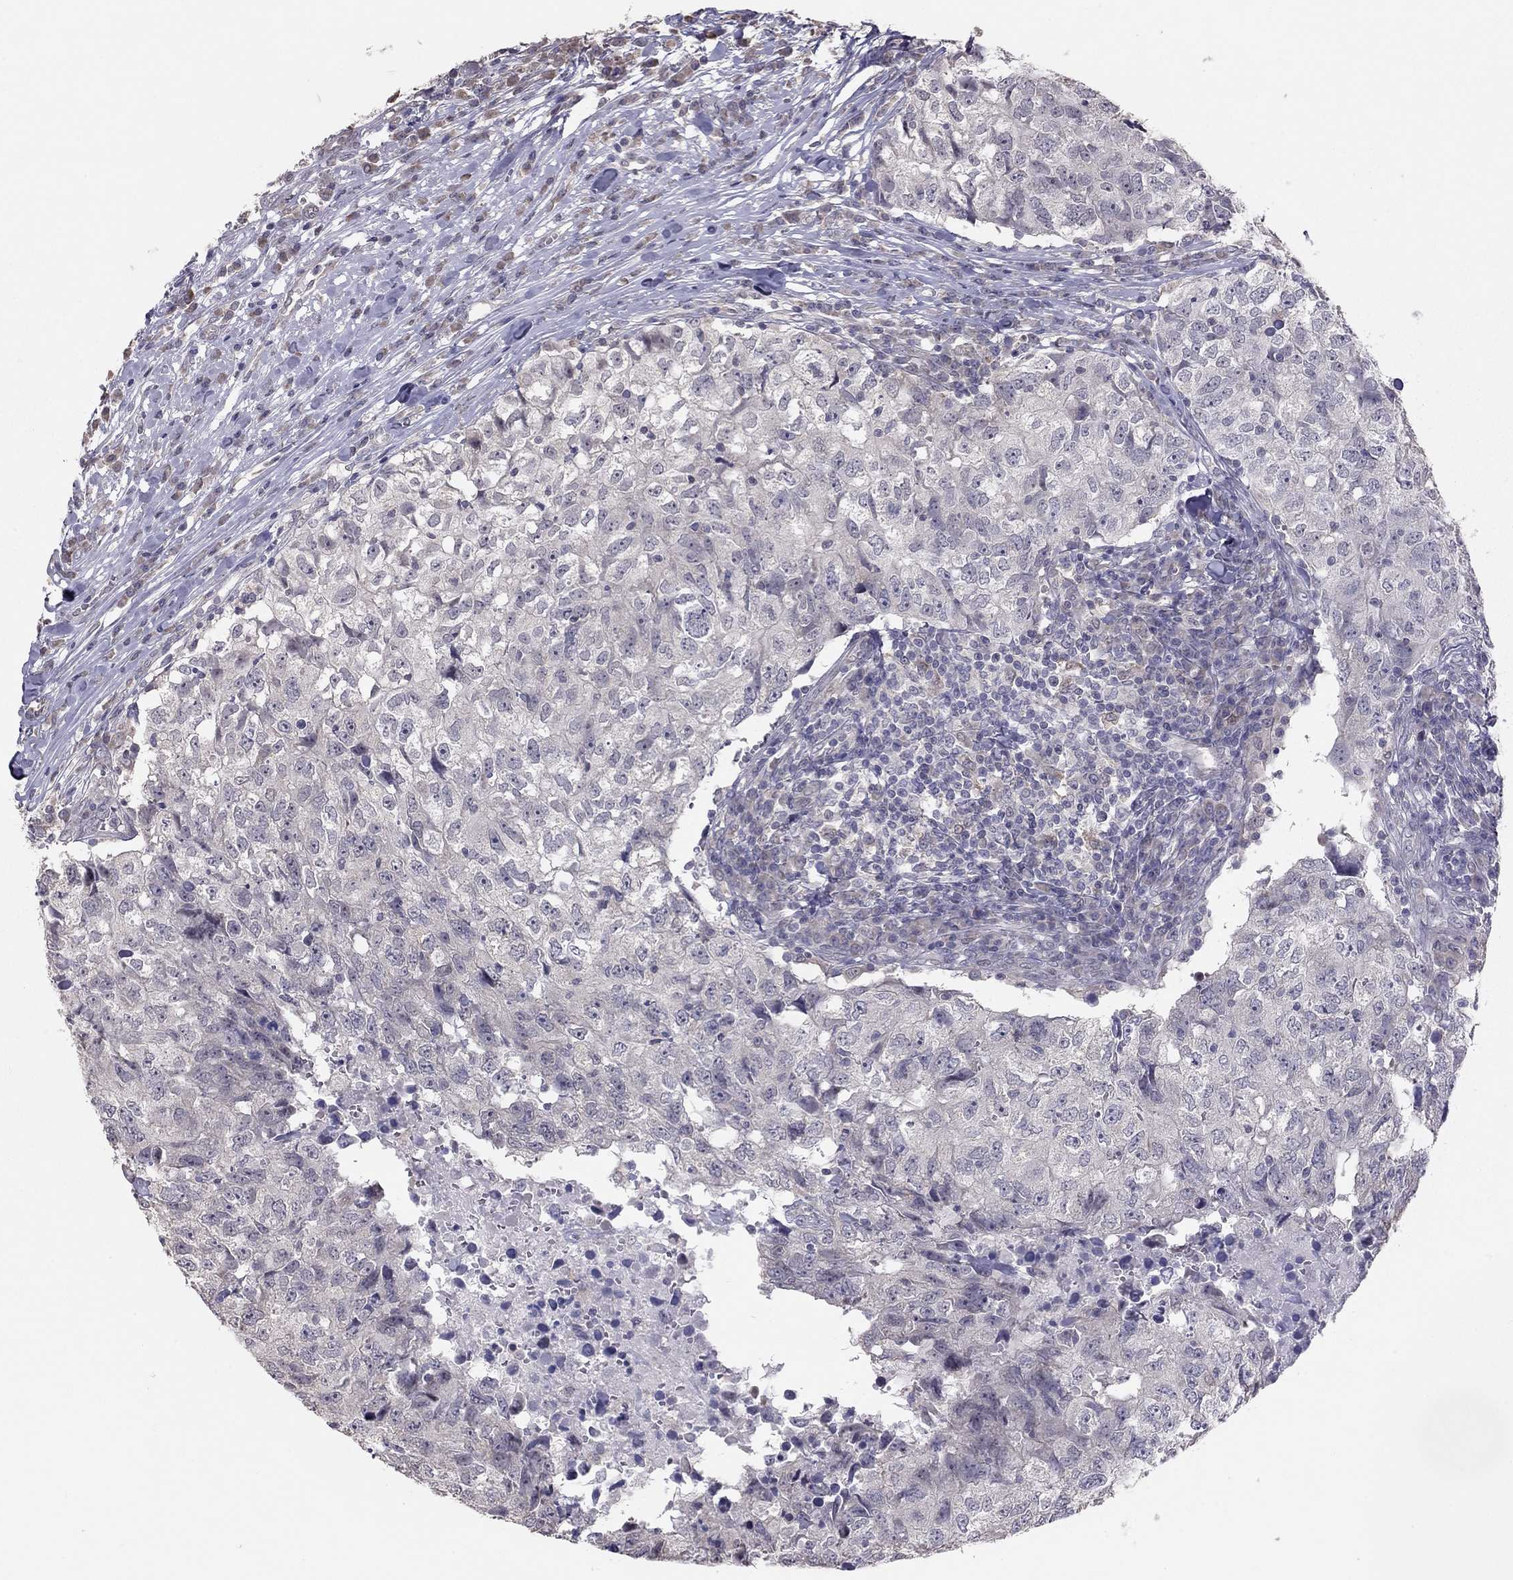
{"staining": {"intensity": "negative", "quantity": "none", "location": "none"}, "tissue": "breast cancer", "cell_type": "Tumor cells", "image_type": "cancer", "snomed": [{"axis": "morphology", "description": "Duct carcinoma"}, {"axis": "topography", "description": "Breast"}], "caption": "Tumor cells are negative for protein expression in human breast cancer (invasive ductal carcinoma).", "gene": "HSF2BP", "patient": {"sex": "female", "age": 30}}